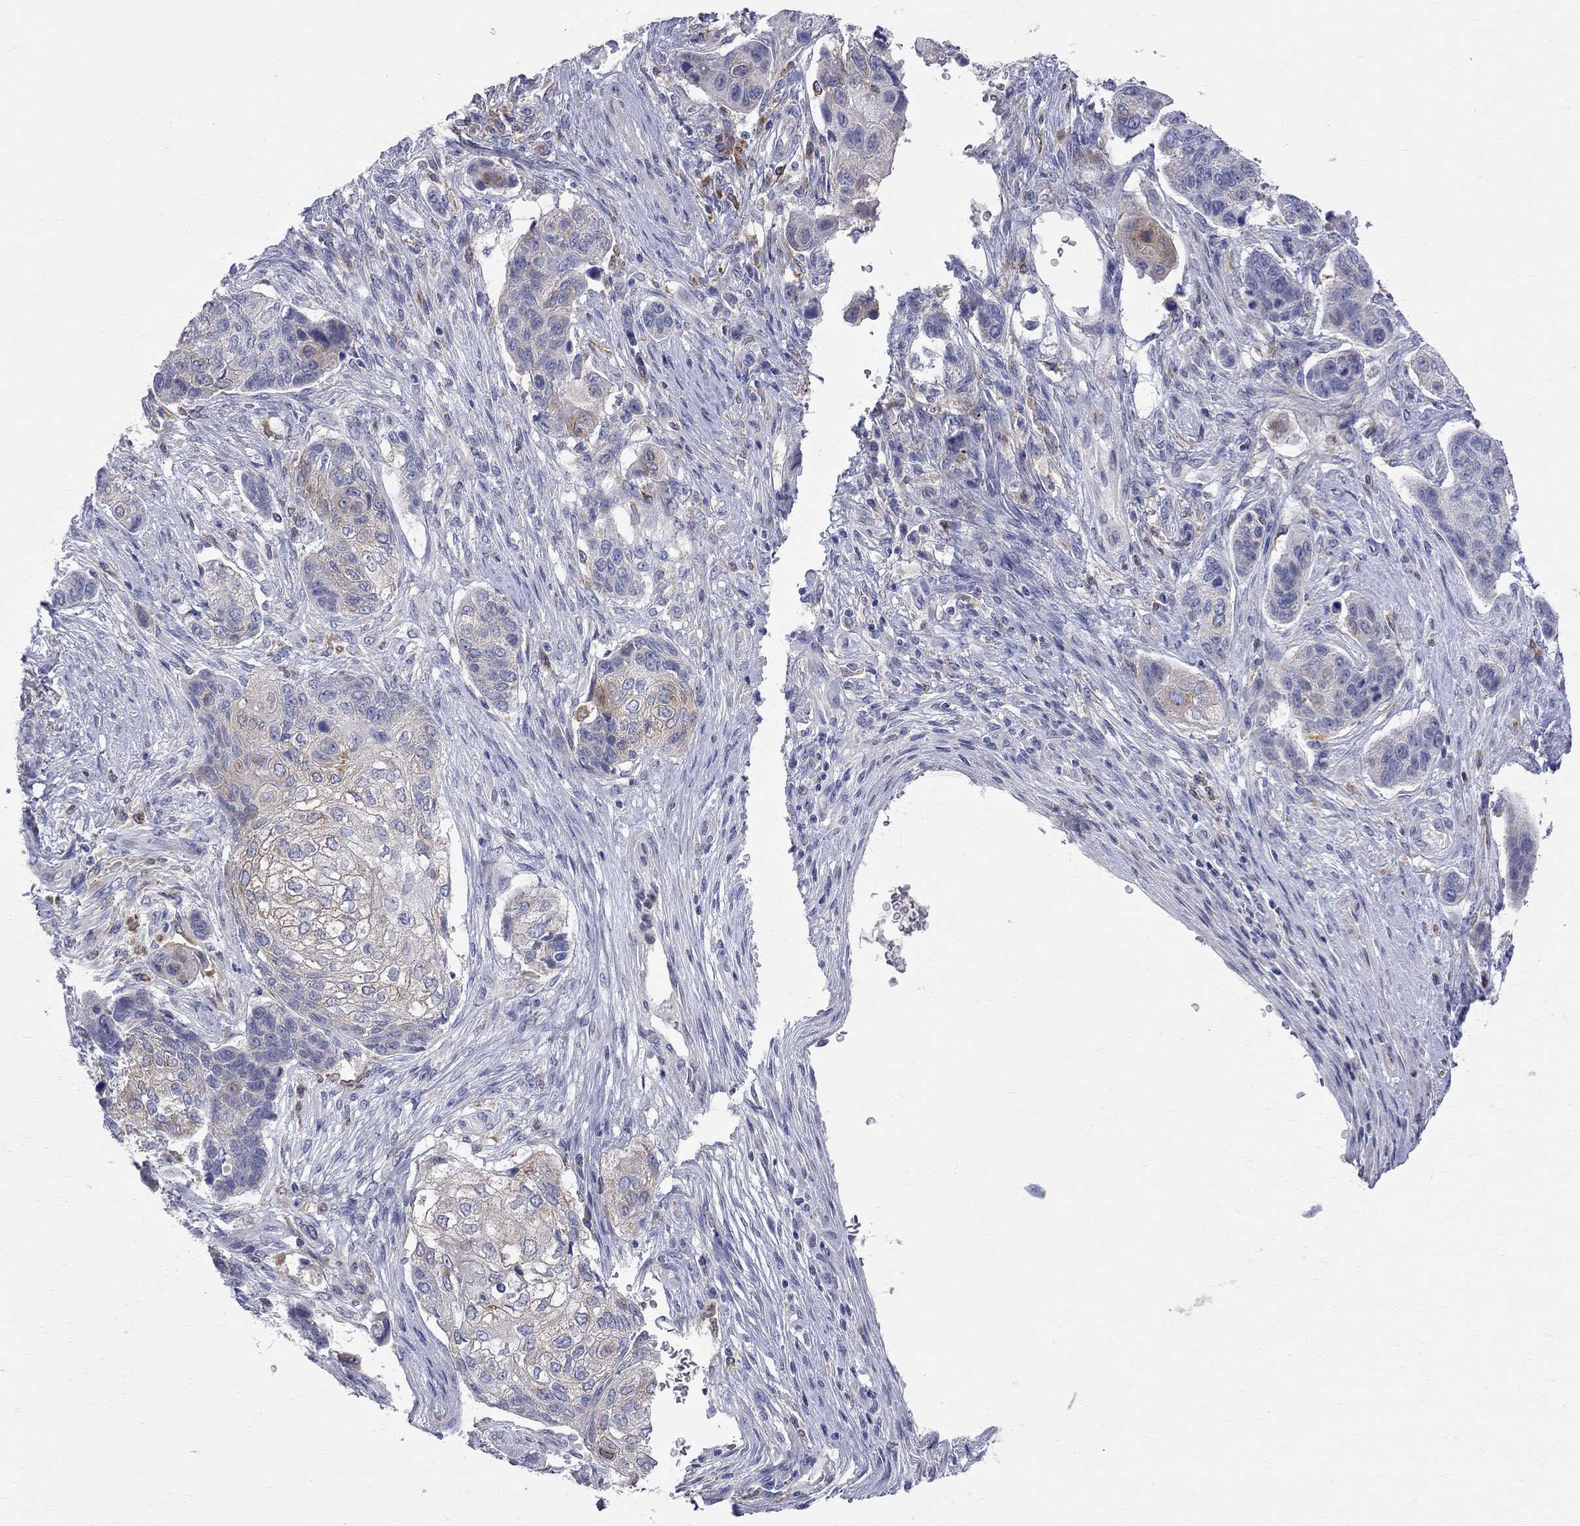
{"staining": {"intensity": "moderate", "quantity": "<25%", "location": "cytoplasmic/membranous"}, "tissue": "lung cancer", "cell_type": "Tumor cells", "image_type": "cancer", "snomed": [{"axis": "morphology", "description": "Normal tissue, NOS"}, {"axis": "morphology", "description": "Squamous cell carcinoma, NOS"}, {"axis": "topography", "description": "Bronchus"}, {"axis": "topography", "description": "Lung"}], "caption": "Immunohistochemical staining of lung cancer (squamous cell carcinoma) shows low levels of moderate cytoplasmic/membranous positivity in approximately <25% of tumor cells.", "gene": "ACSL1", "patient": {"sex": "male", "age": 69}}